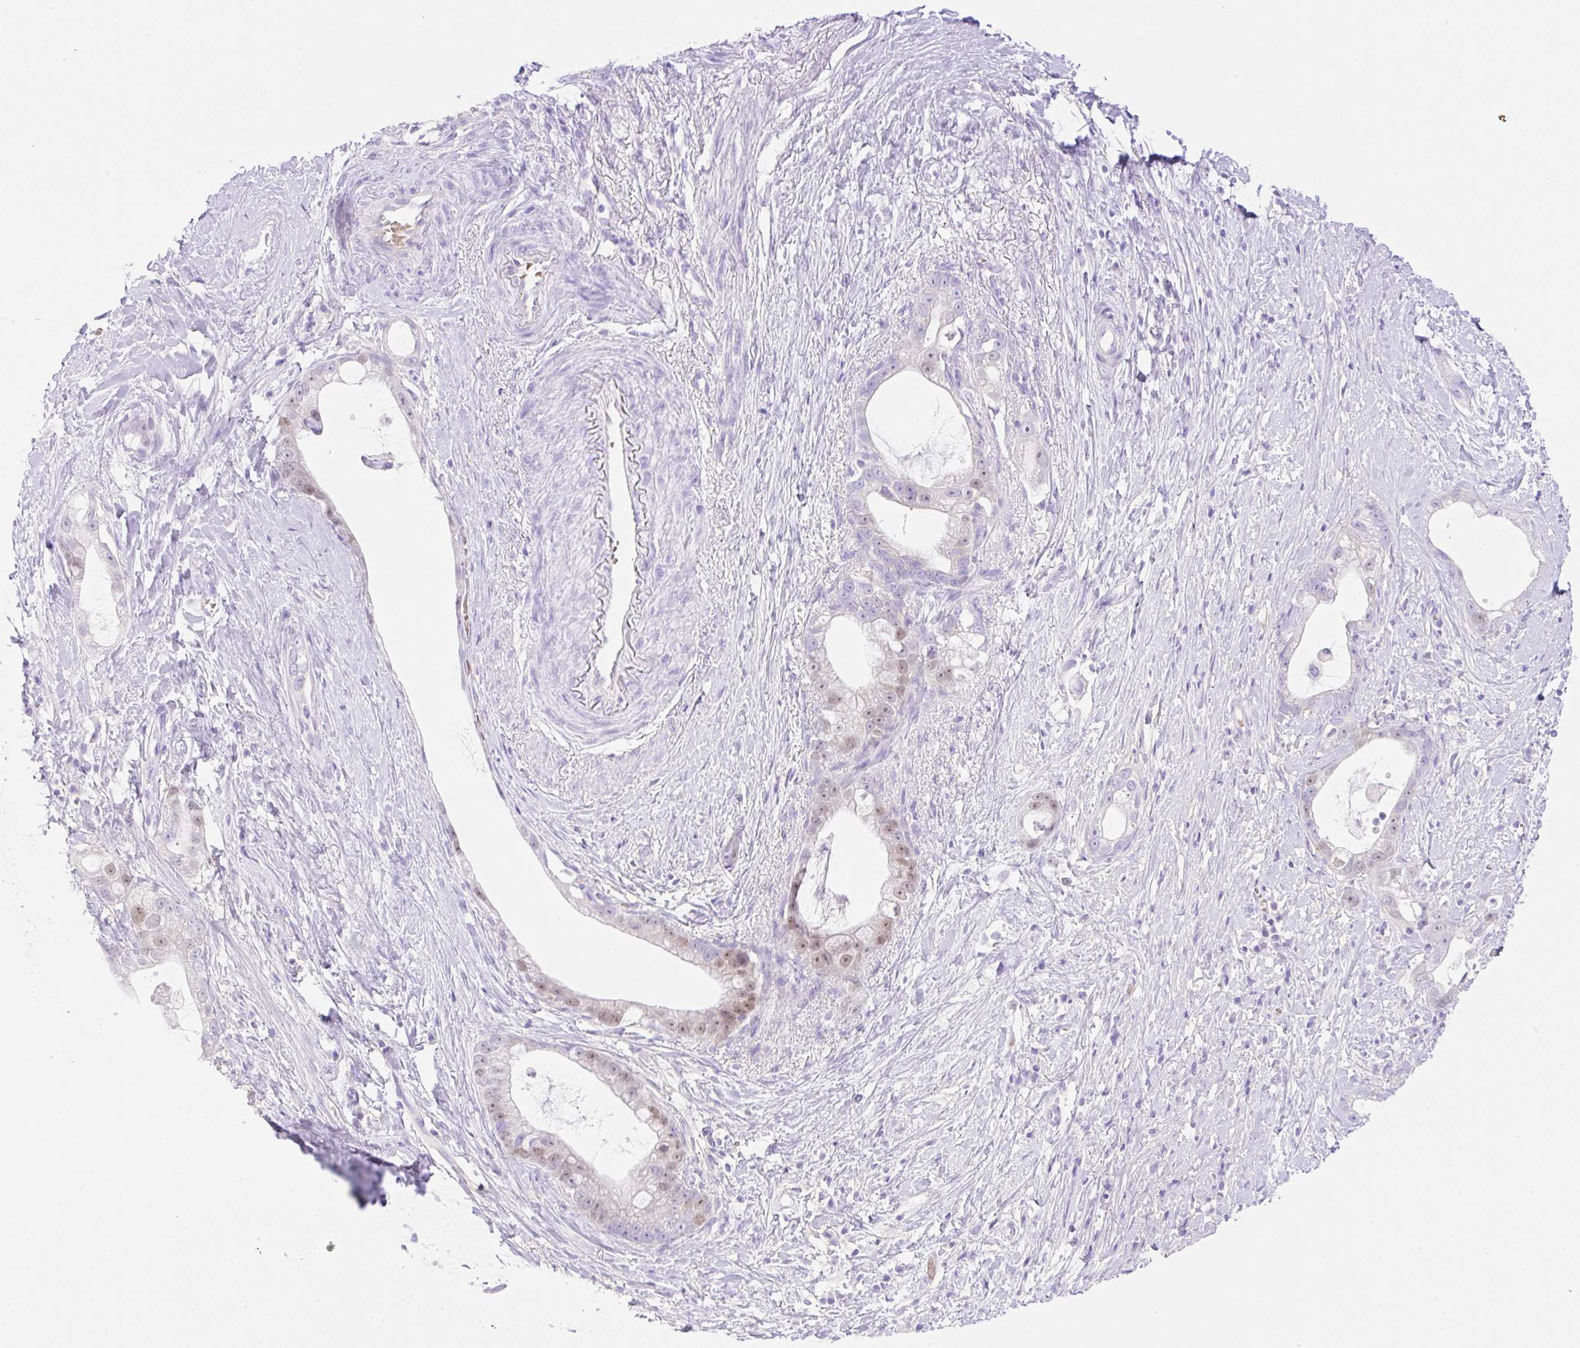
{"staining": {"intensity": "moderate", "quantity": "<25%", "location": "nuclear"}, "tissue": "stomach cancer", "cell_type": "Tumor cells", "image_type": "cancer", "snomed": [{"axis": "morphology", "description": "Adenocarcinoma, NOS"}, {"axis": "topography", "description": "Stomach"}], "caption": "Immunohistochemical staining of stomach cancer (adenocarcinoma) exhibits low levels of moderate nuclear protein staining in about <25% of tumor cells.", "gene": "CDX1", "patient": {"sex": "male", "age": 55}}